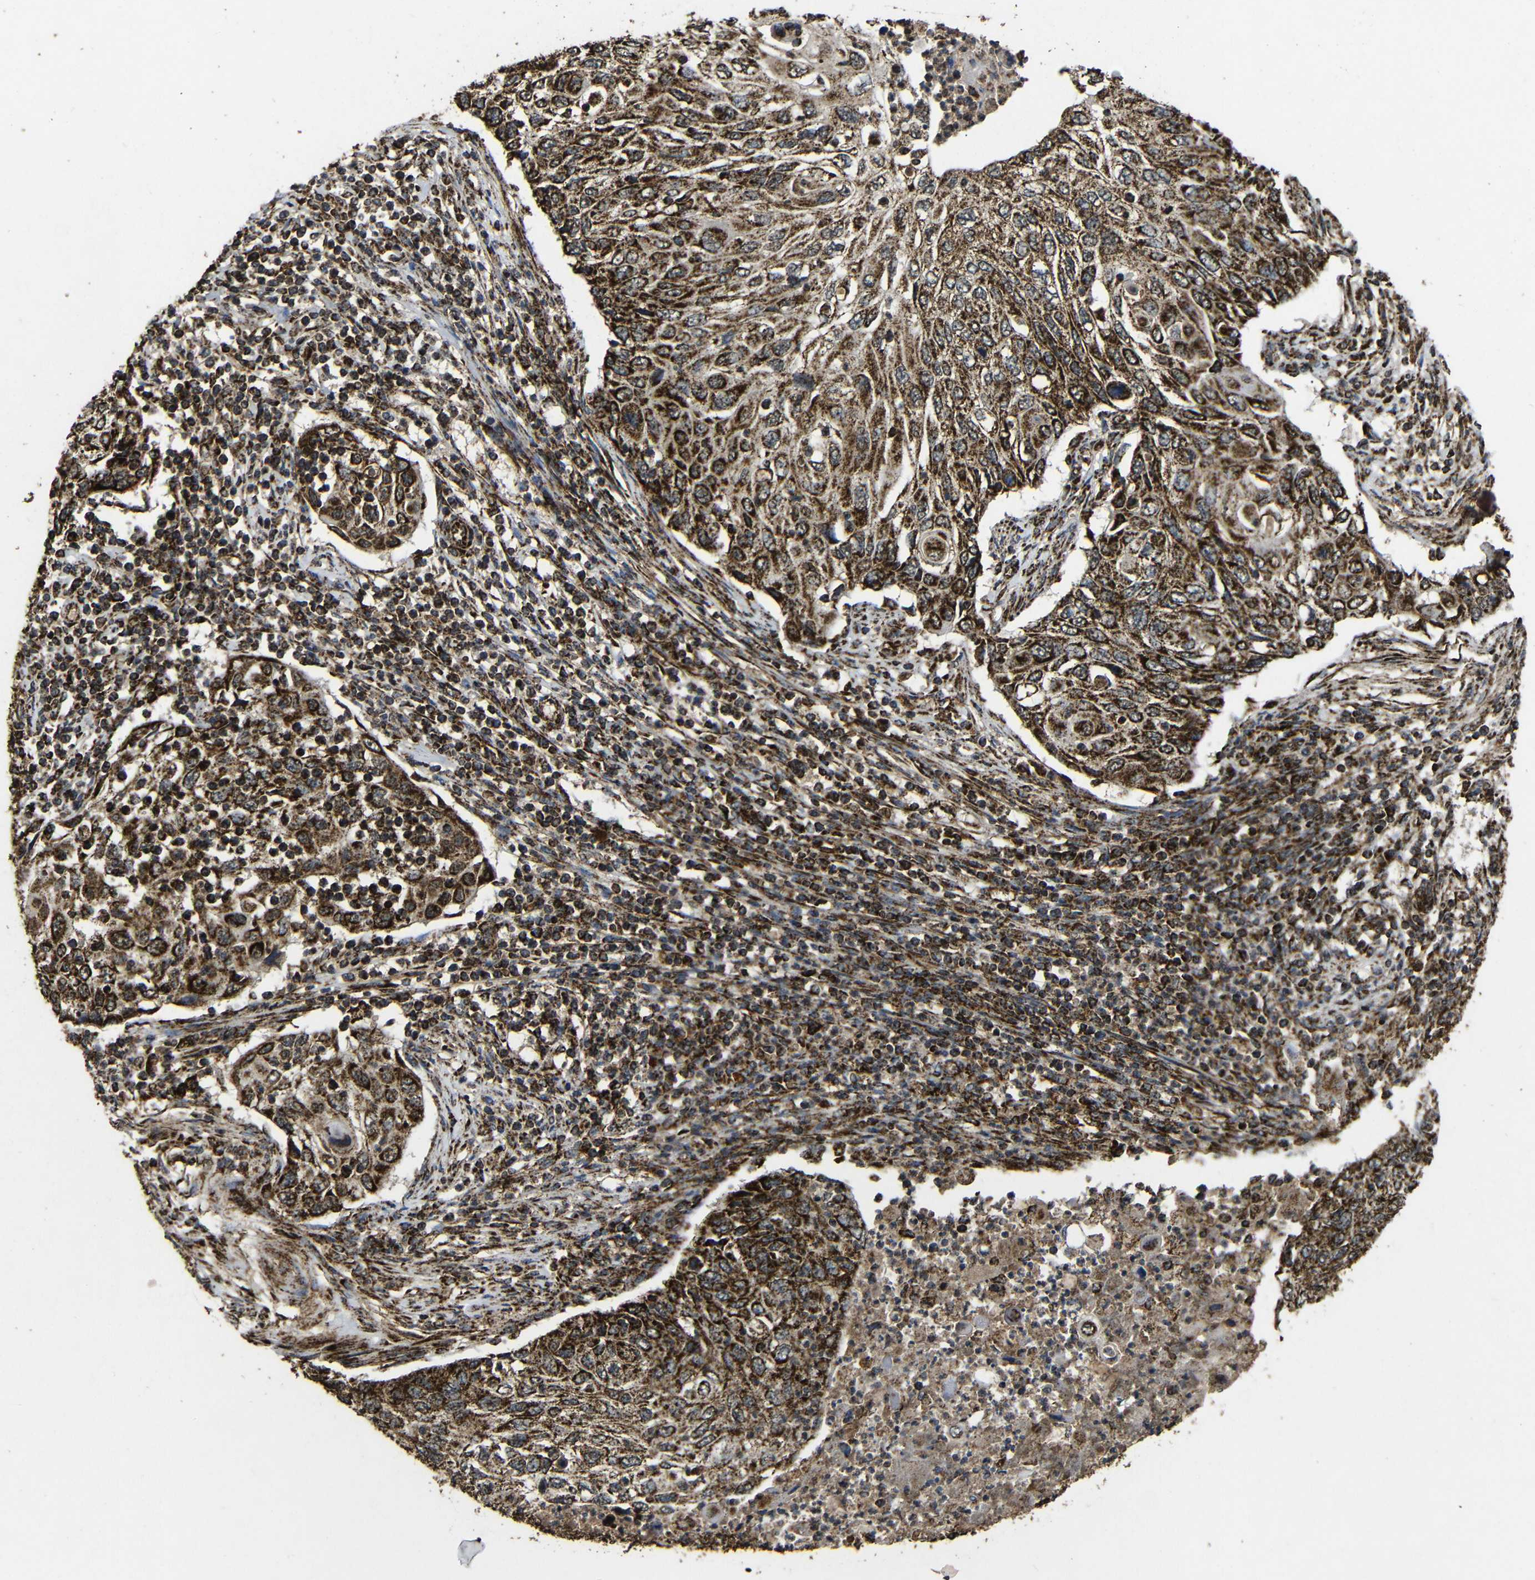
{"staining": {"intensity": "strong", "quantity": ">75%", "location": "cytoplasmic/membranous"}, "tissue": "cervical cancer", "cell_type": "Tumor cells", "image_type": "cancer", "snomed": [{"axis": "morphology", "description": "Squamous cell carcinoma, NOS"}, {"axis": "topography", "description": "Cervix"}], "caption": "Brown immunohistochemical staining in human cervical cancer displays strong cytoplasmic/membranous staining in about >75% of tumor cells.", "gene": "ATP5F1A", "patient": {"sex": "female", "age": 70}}